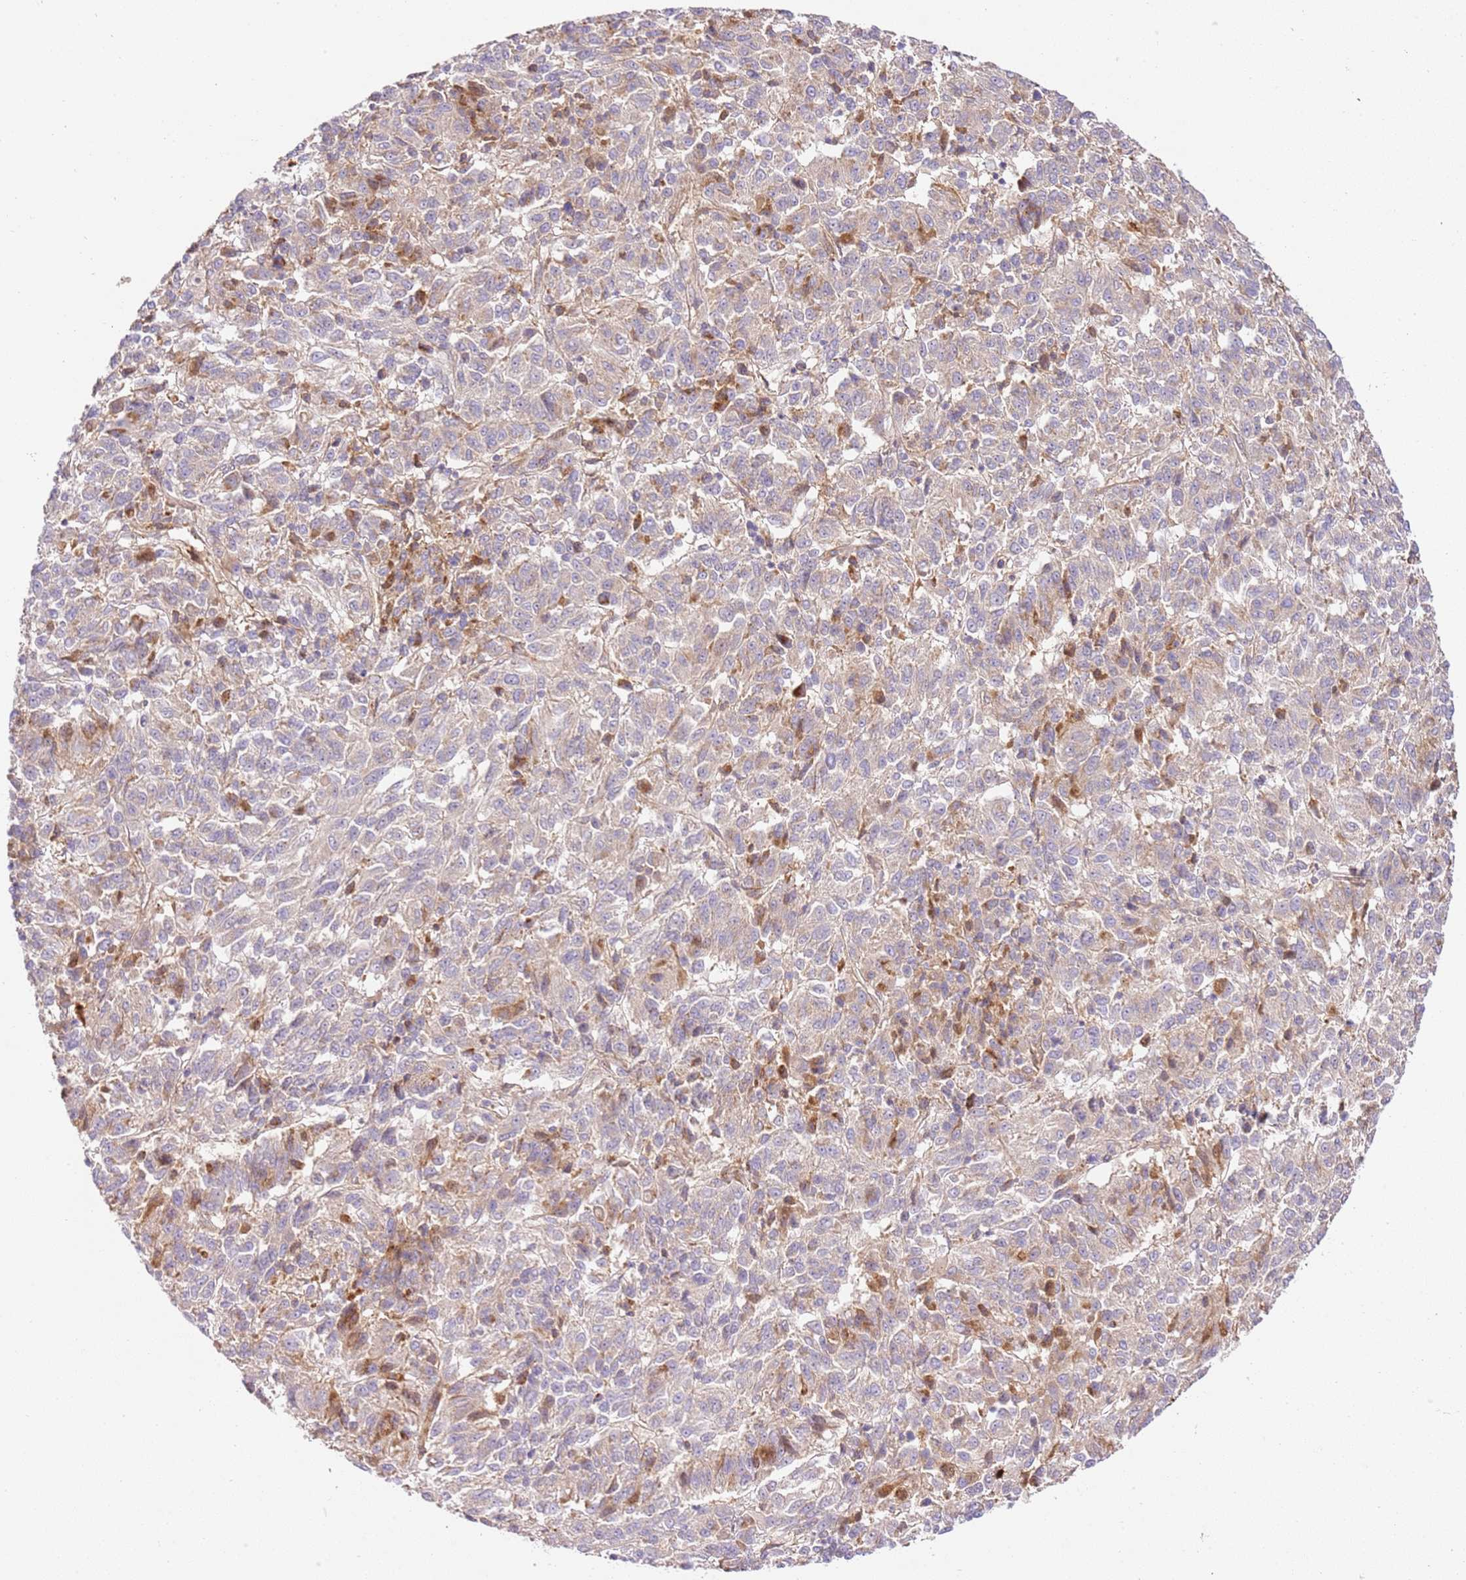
{"staining": {"intensity": "negative", "quantity": "none", "location": "none"}, "tissue": "melanoma", "cell_type": "Tumor cells", "image_type": "cancer", "snomed": [{"axis": "morphology", "description": "Malignant melanoma, Metastatic site"}, {"axis": "topography", "description": "Lung"}], "caption": "Immunohistochemistry (IHC) image of neoplastic tissue: melanoma stained with DAB (3,3'-diaminobenzidine) shows no significant protein staining in tumor cells. The staining was performed using DAB (3,3'-diaminobenzidine) to visualize the protein expression in brown, while the nuclei were stained in blue with hematoxylin (Magnification: 20x).", "gene": "C8G", "patient": {"sex": "male", "age": 64}}